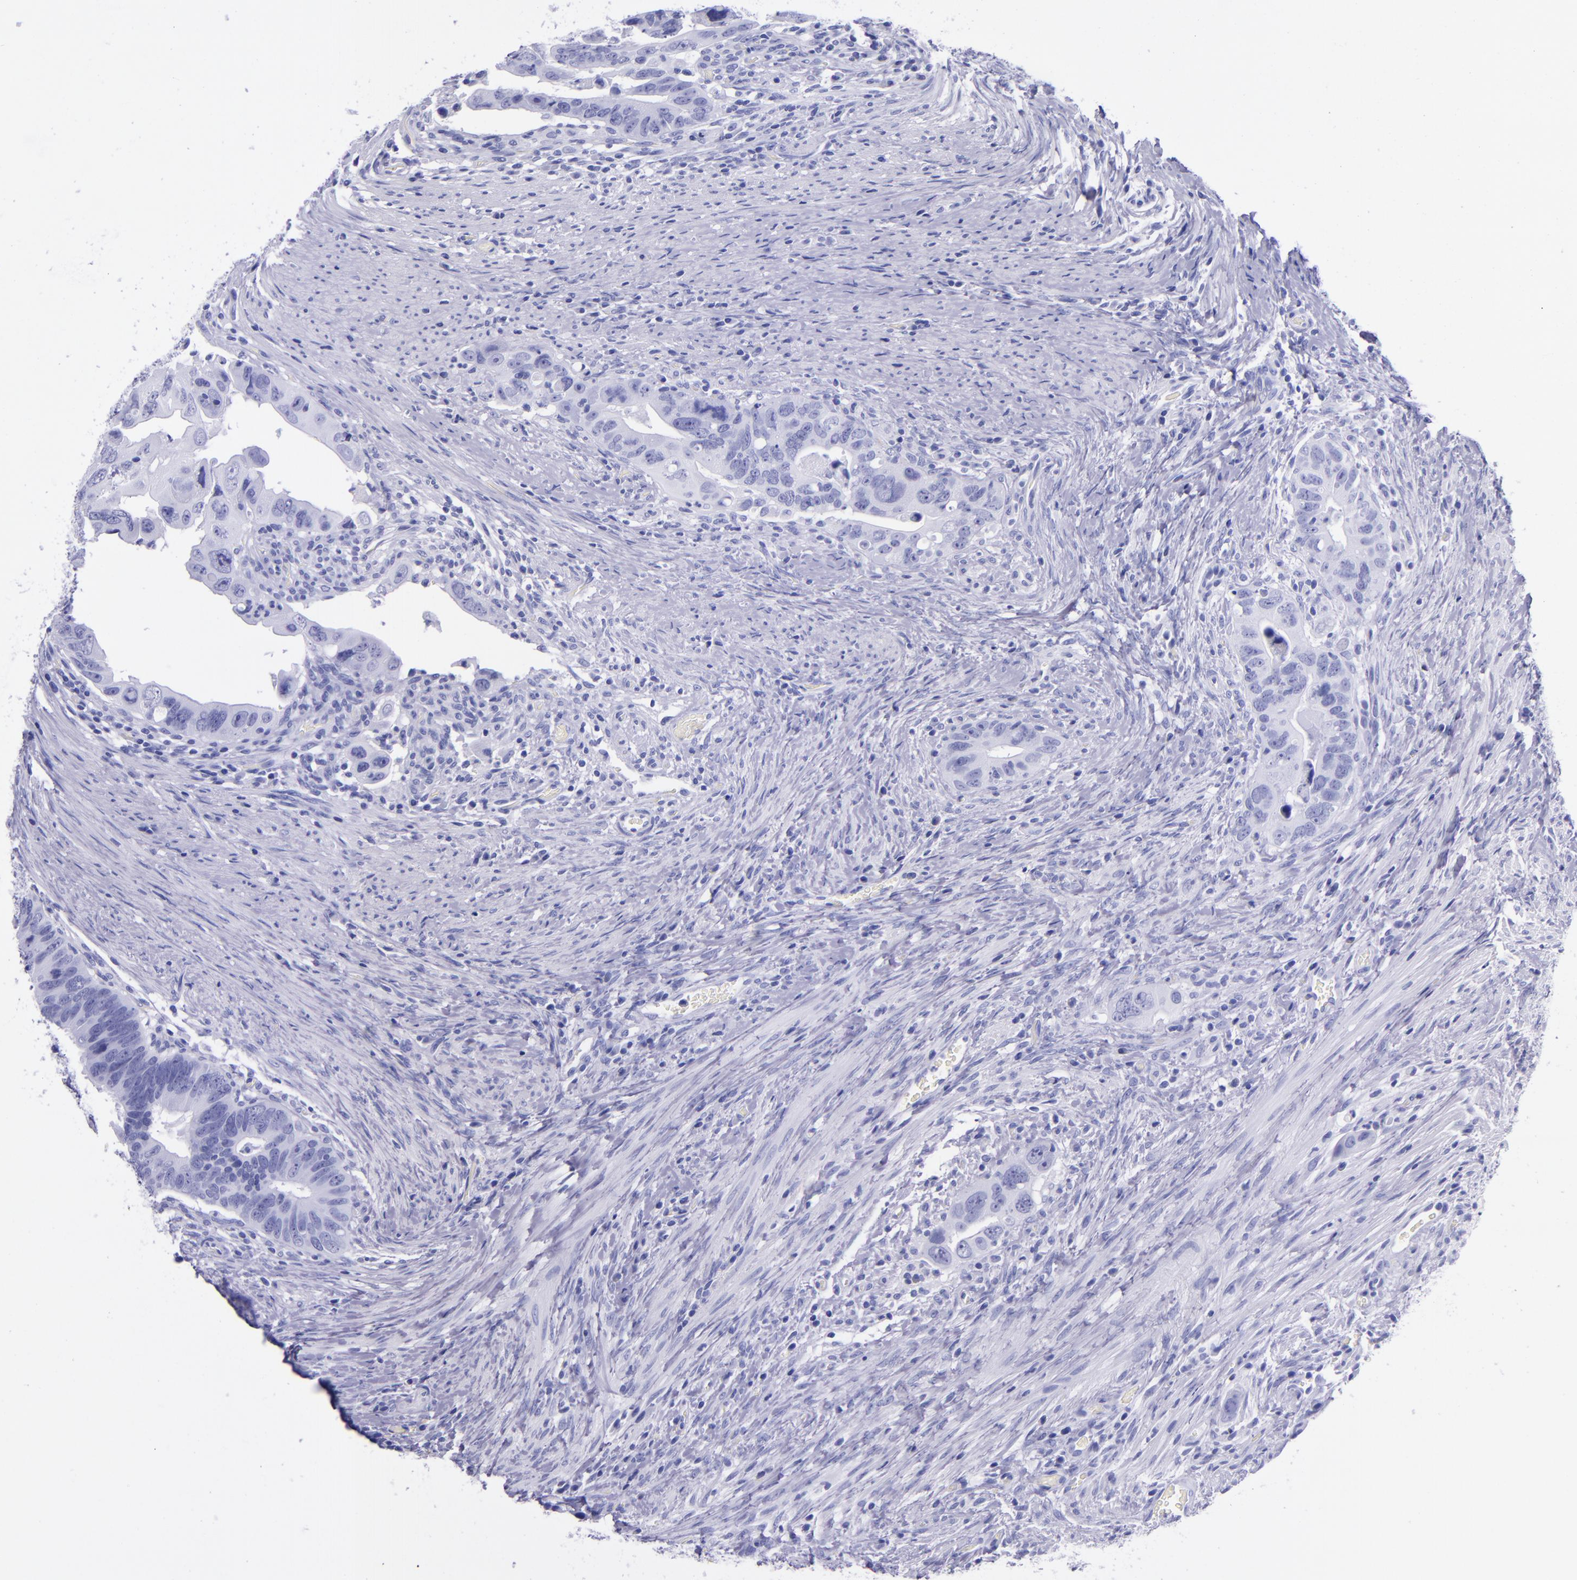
{"staining": {"intensity": "negative", "quantity": "none", "location": "none"}, "tissue": "colorectal cancer", "cell_type": "Tumor cells", "image_type": "cancer", "snomed": [{"axis": "morphology", "description": "Adenocarcinoma, NOS"}, {"axis": "topography", "description": "Rectum"}], "caption": "A histopathology image of human adenocarcinoma (colorectal) is negative for staining in tumor cells.", "gene": "MBP", "patient": {"sex": "male", "age": 53}}